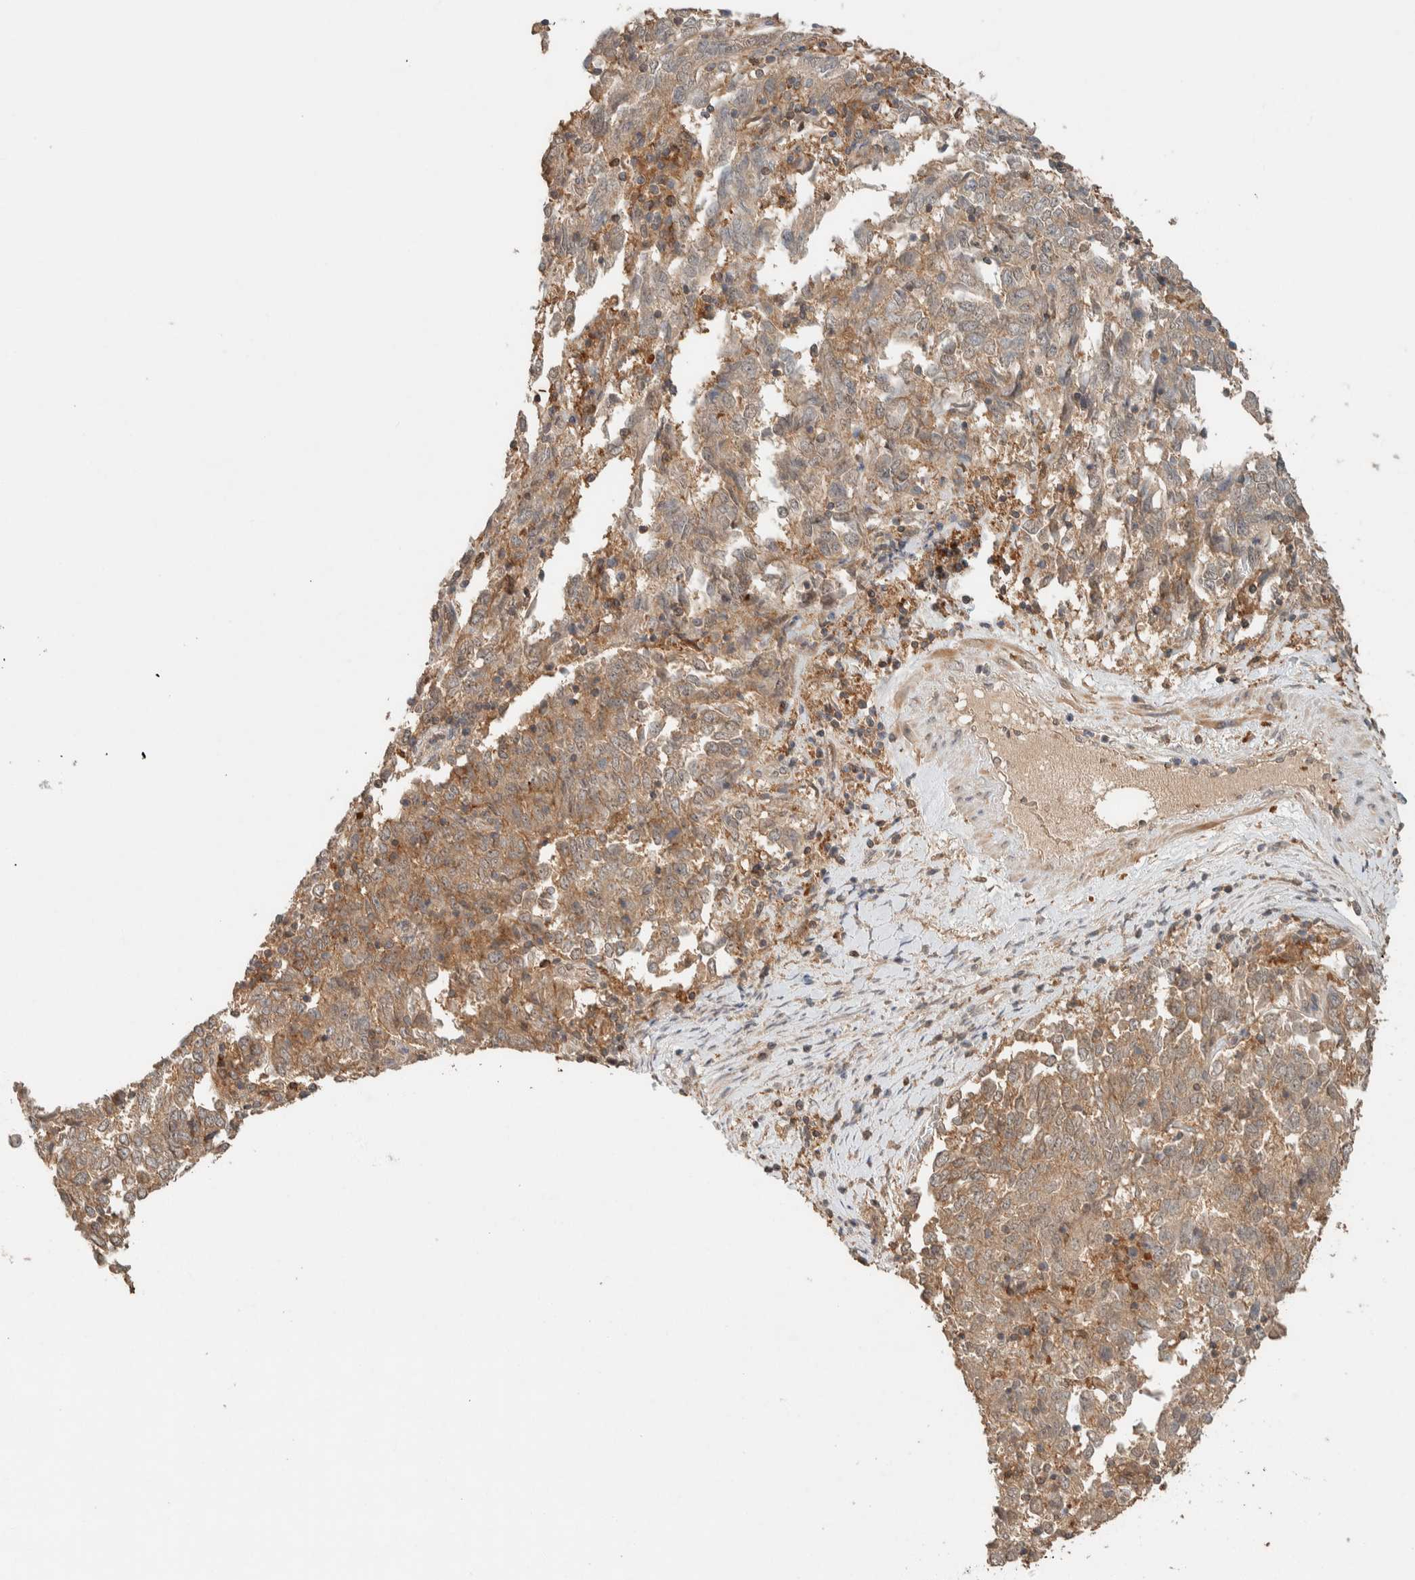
{"staining": {"intensity": "moderate", "quantity": ">75%", "location": "cytoplasmic/membranous"}, "tissue": "endometrial cancer", "cell_type": "Tumor cells", "image_type": "cancer", "snomed": [{"axis": "morphology", "description": "Adenocarcinoma, NOS"}, {"axis": "topography", "description": "Endometrium"}], "caption": "Adenocarcinoma (endometrial) stained with immunohistochemistry exhibits moderate cytoplasmic/membranous staining in about >75% of tumor cells.", "gene": "ZNF567", "patient": {"sex": "female", "age": 80}}